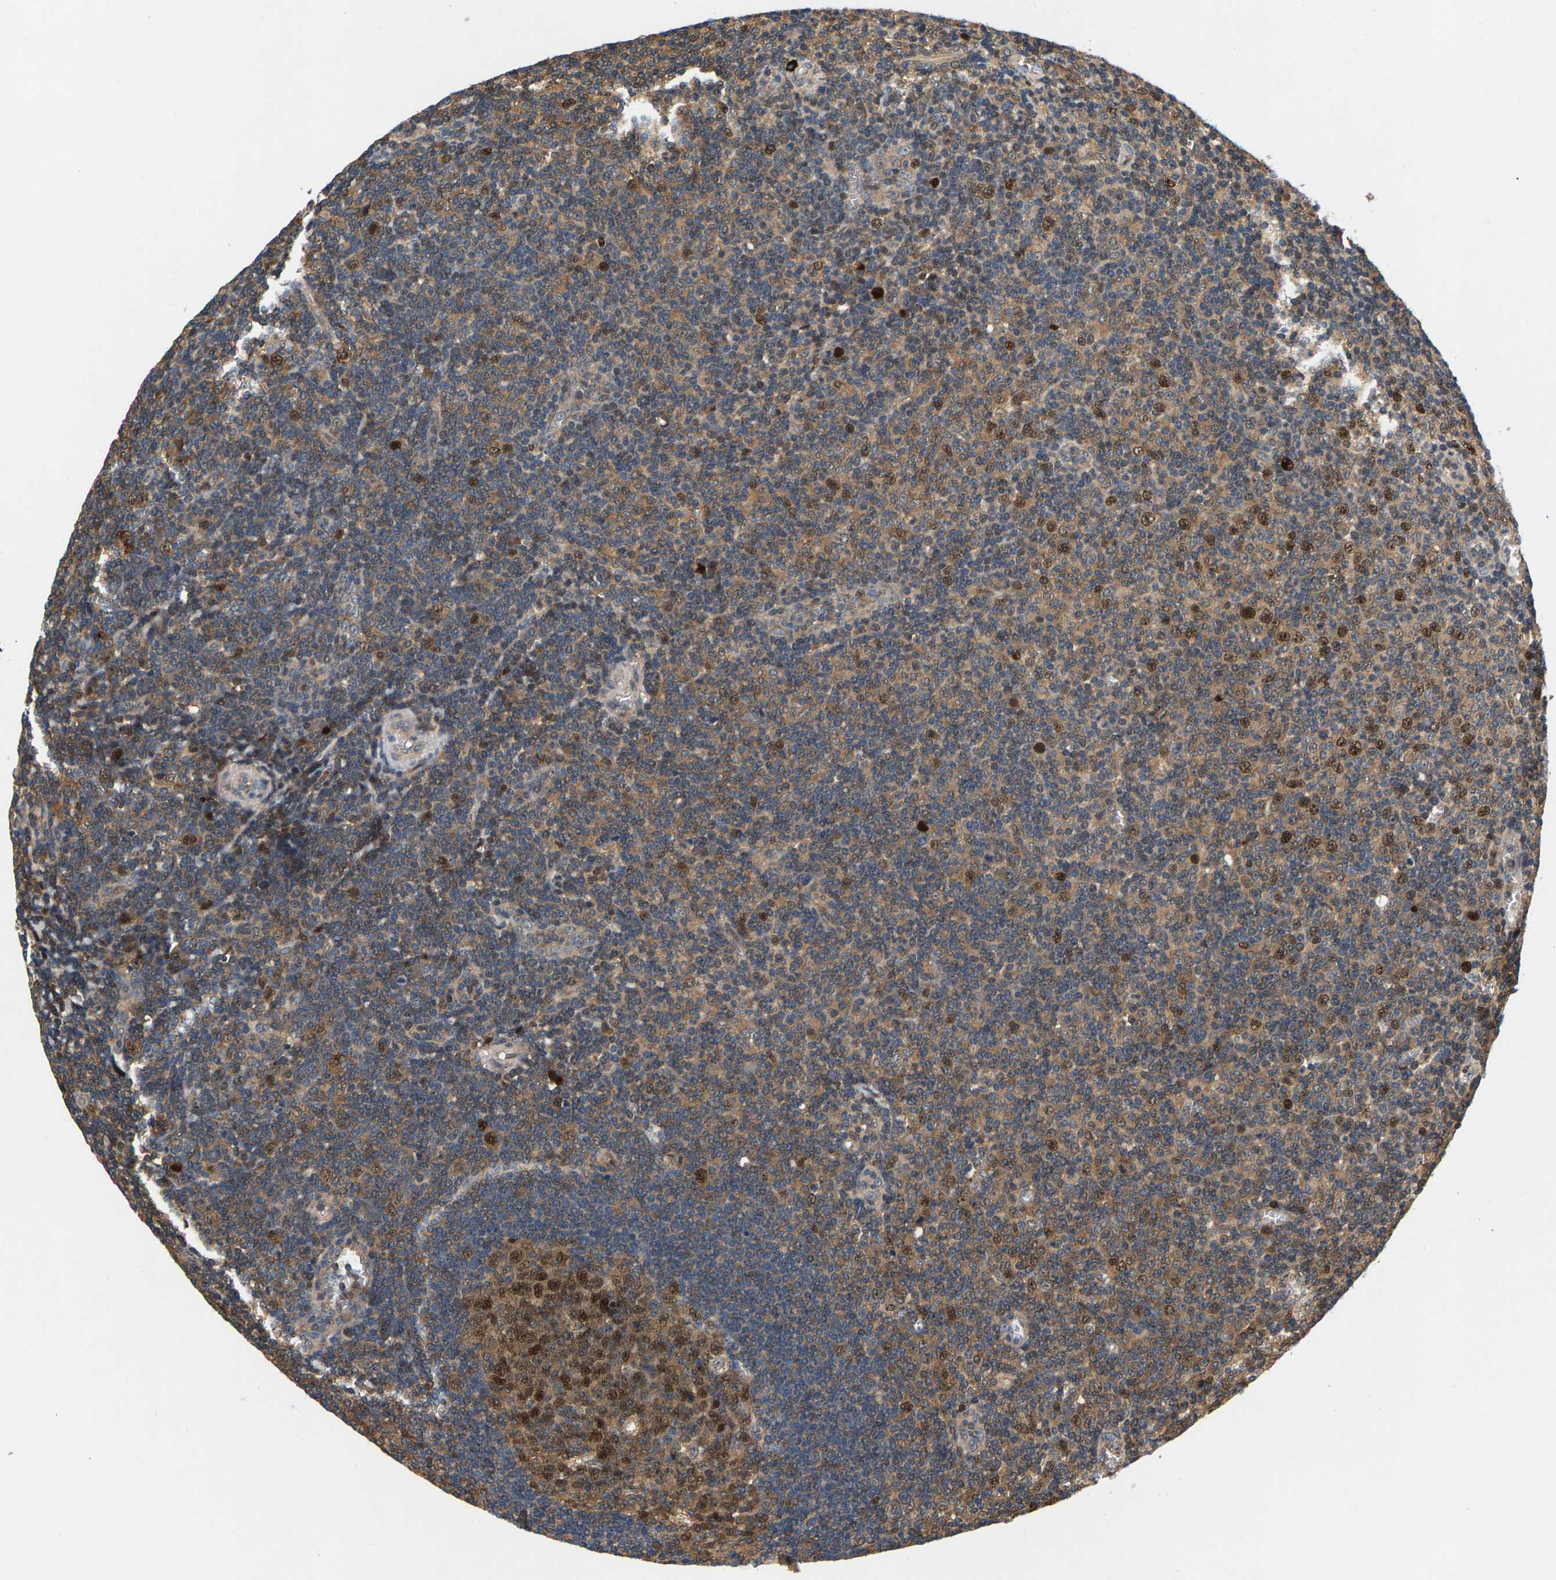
{"staining": {"intensity": "moderate", "quantity": ">75%", "location": "cytoplasmic/membranous,nuclear"}, "tissue": "tonsil", "cell_type": "Germinal center cells", "image_type": "normal", "snomed": [{"axis": "morphology", "description": "Normal tissue, NOS"}, {"axis": "topography", "description": "Tonsil"}], "caption": "IHC photomicrograph of normal tonsil stained for a protein (brown), which exhibits medium levels of moderate cytoplasmic/membranous,nuclear staining in approximately >75% of germinal center cells.", "gene": "FAM78A", "patient": {"sex": "male", "age": 37}}